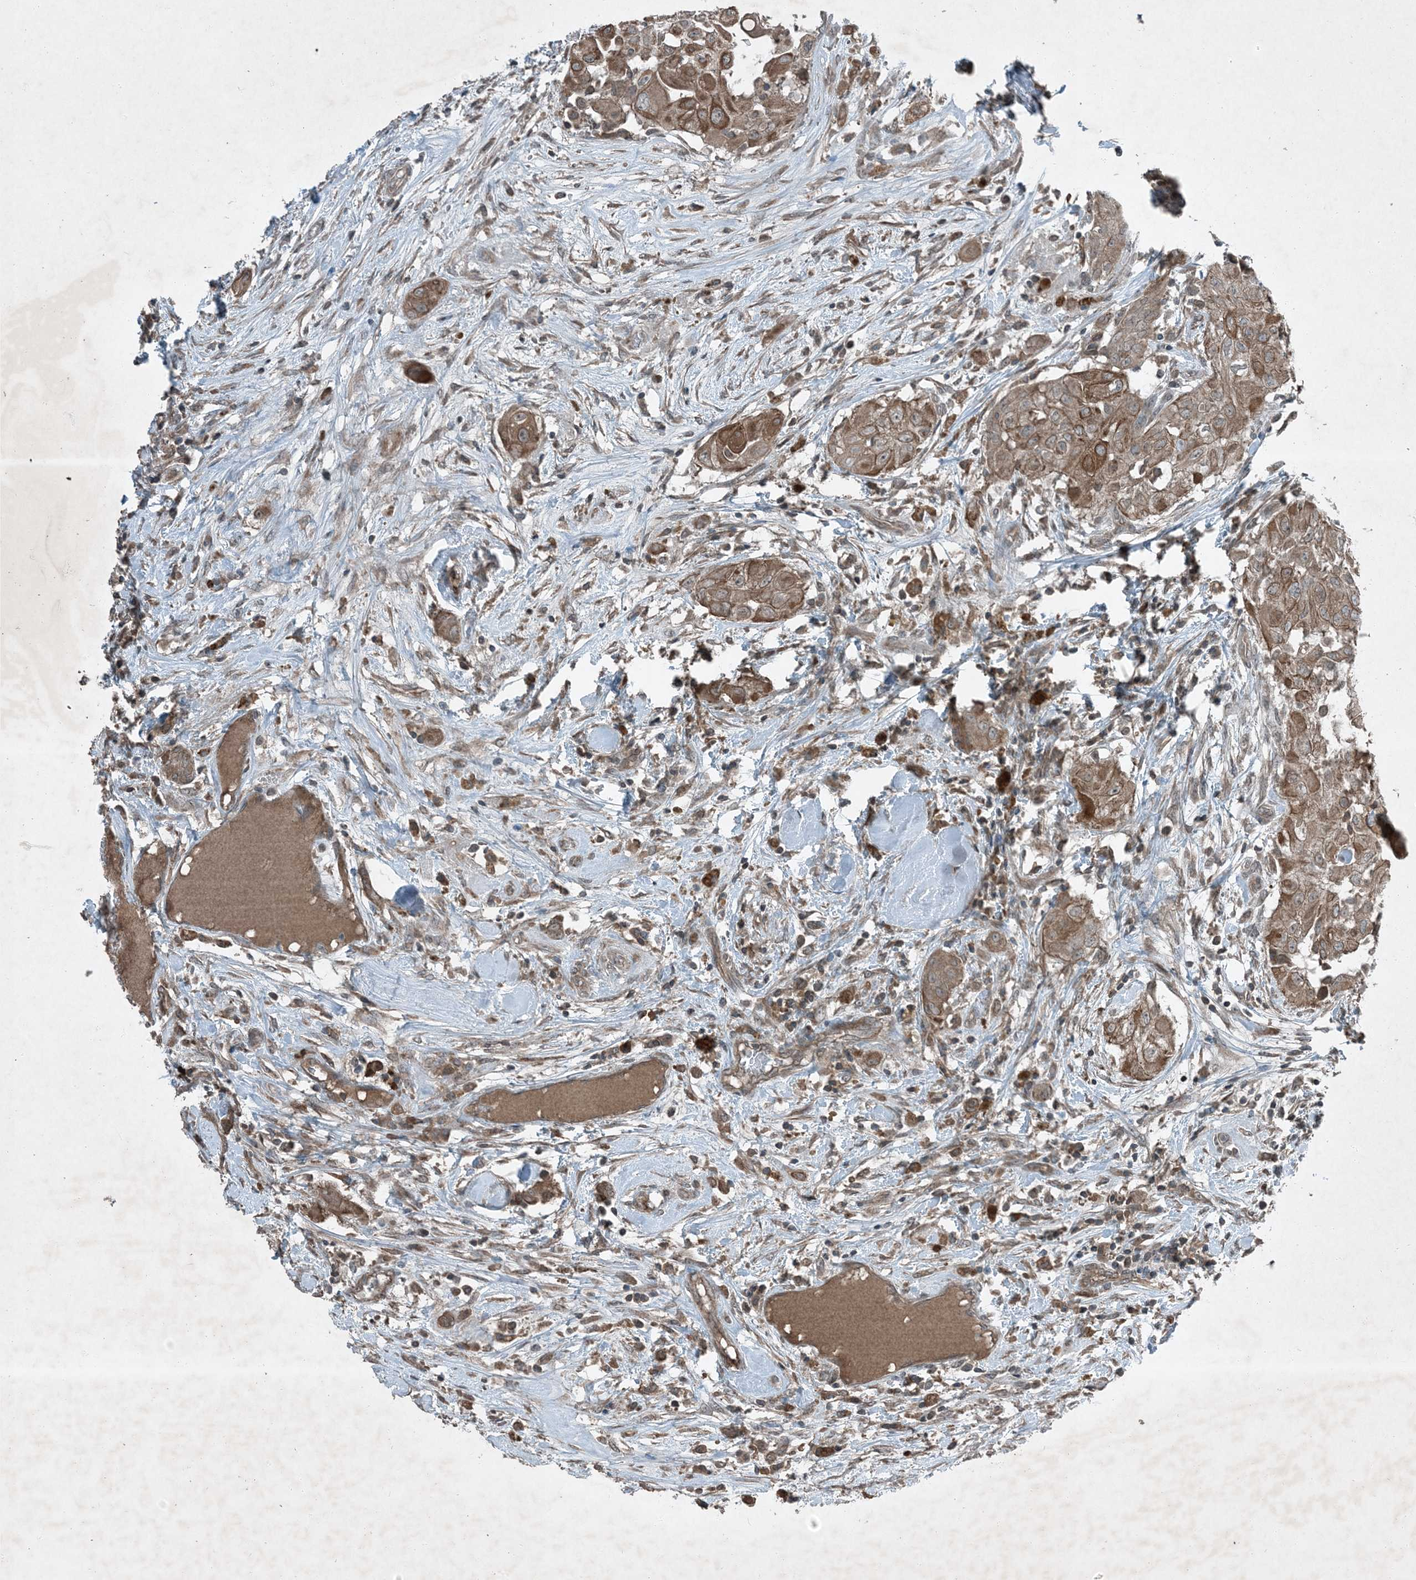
{"staining": {"intensity": "moderate", "quantity": ">75%", "location": "cytoplasmic/membranous"}, "tissue": "thyroid cancer", "cell_type": "Tumor cells", "image_type": "cancer", "snomed": [{"axis": "morphology", "description": "Papillary adenocarcinoma, NOS"}, {"axis": "topography", "description": "Thyroid gland"}], "caption": "Protein staining demonstrates moderate cytoplasmic/membranous expression in about >75% of tumor cells in thyroid cancer.", "gene": "MDN1", "patient": {"sex": "female", "age": 59}}